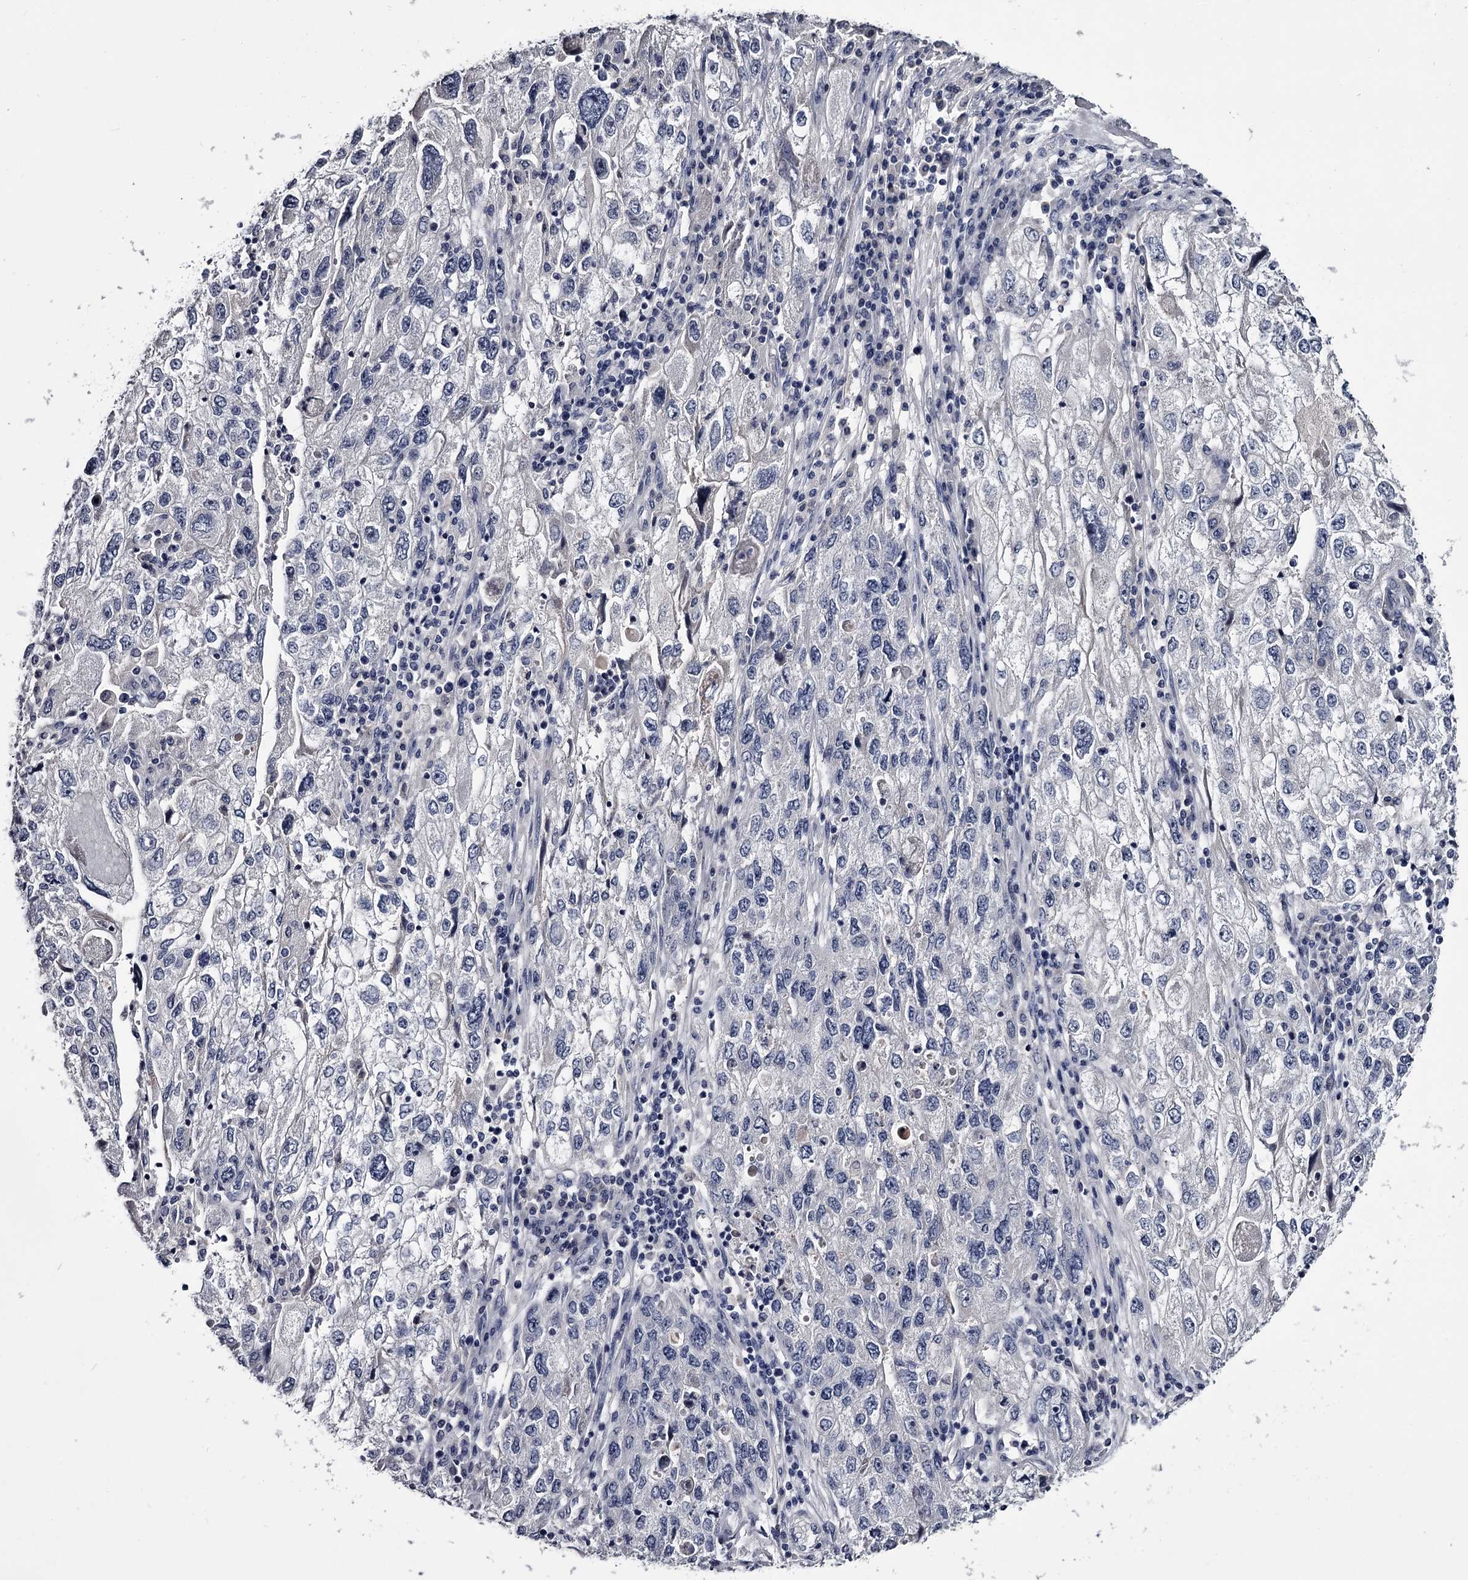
{"staining": {"intensity": "negative", "quantity": "none", "location": "none"}, "tissue": "endometrial cancer", "cell_type": "Tumor cells", "image_type": "cancer", "snomed": [{"axis": "morphology", "description": "Adenocarcinoma, NOS"}, {"axis": "topography", "description": "Endometrium"}], "caption": "High power microscopy image of an immunohistochemistry histopathology image of endometrial cancer, revealing no significant expression in tumor cells.", "gene": "DAO", "patient": {"sex": "female", "age": 49}}